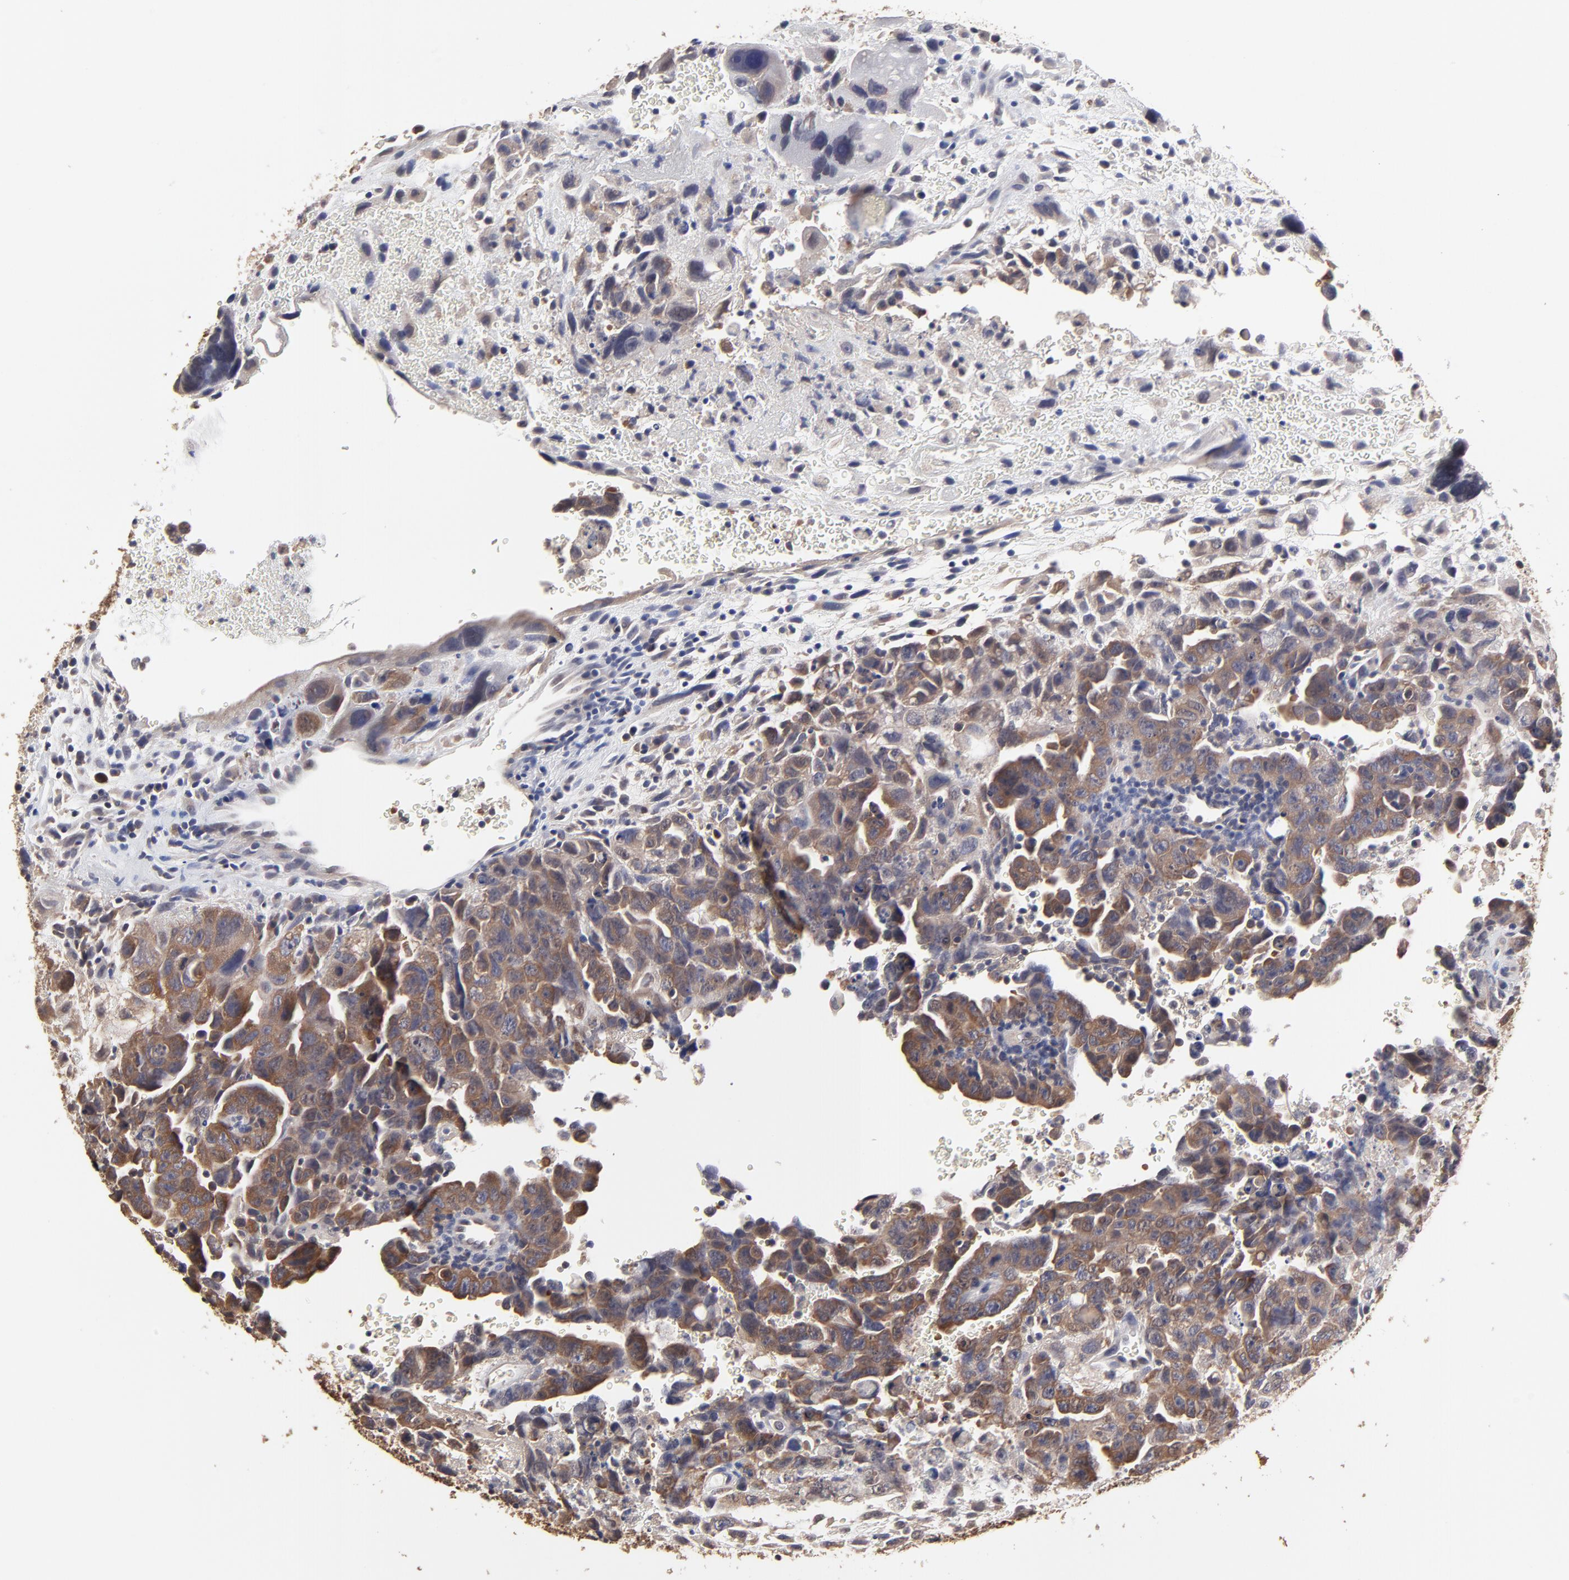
{"staining": {"intensity": "moderate", "quantity": ">75%", "location": "cytoplasmic/membranous"}, "tissue": "testis cancer", "cell_type": "Tumor cells", "image_type": "cancer", "snomed": [{"axis": "morphology", "description": "Carcinoma, Embryonal, NOS"}, {"axis": "topography", "description": "Testis"}], "caption": "Immunohistochemical staining of human testis cancer exhibits medium levels of moderate cytoplasmic/membranous protein staining in approximately >75% of tumor cells. (Brightfield microscopy of DAB IHC at high magnification).", "gene": "CCT2", "patient": {"sex": "male", "age": 28}}